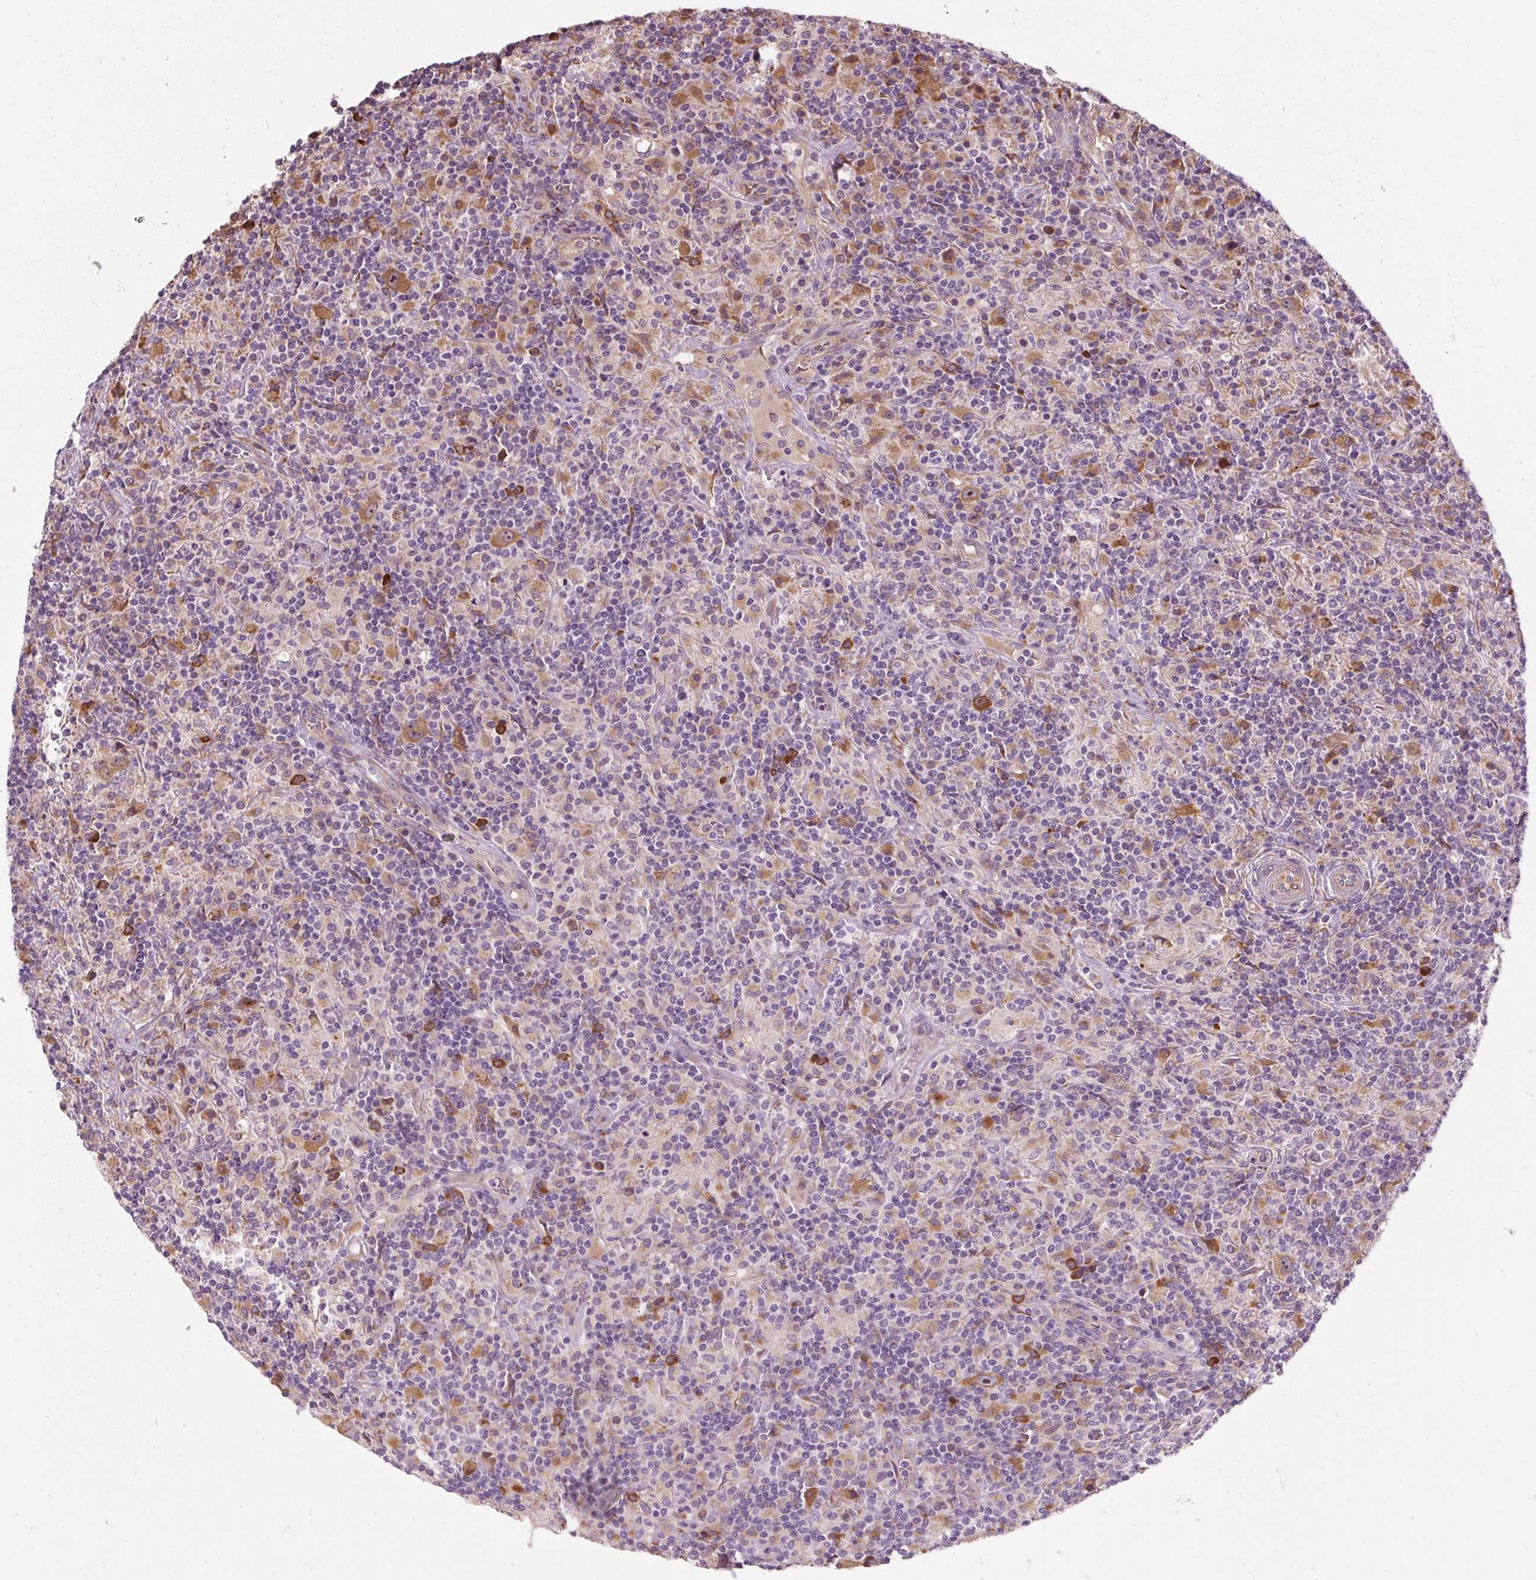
{"staining": {"intensity": "moderate", "quantity": ">75%", "location": "cytoplasmic/membranous"}, "tissue": "lymphoma", "cell_type": "Tumor cells", "image_type": "cancer", "snomed": [{"axis": "morphology", "description": "Hodgkin's disease, NOS"}, {"axis": "topography", "description": "Lymph node"}], "caption": "About >75% of tumor cells in lymphoma show moderate cytoplasmic/membranous protein staining as visualized by brown immunohistochemical staining.", "gene": "TBC1D4", "patient": {"sex": "male", "age": 70}}